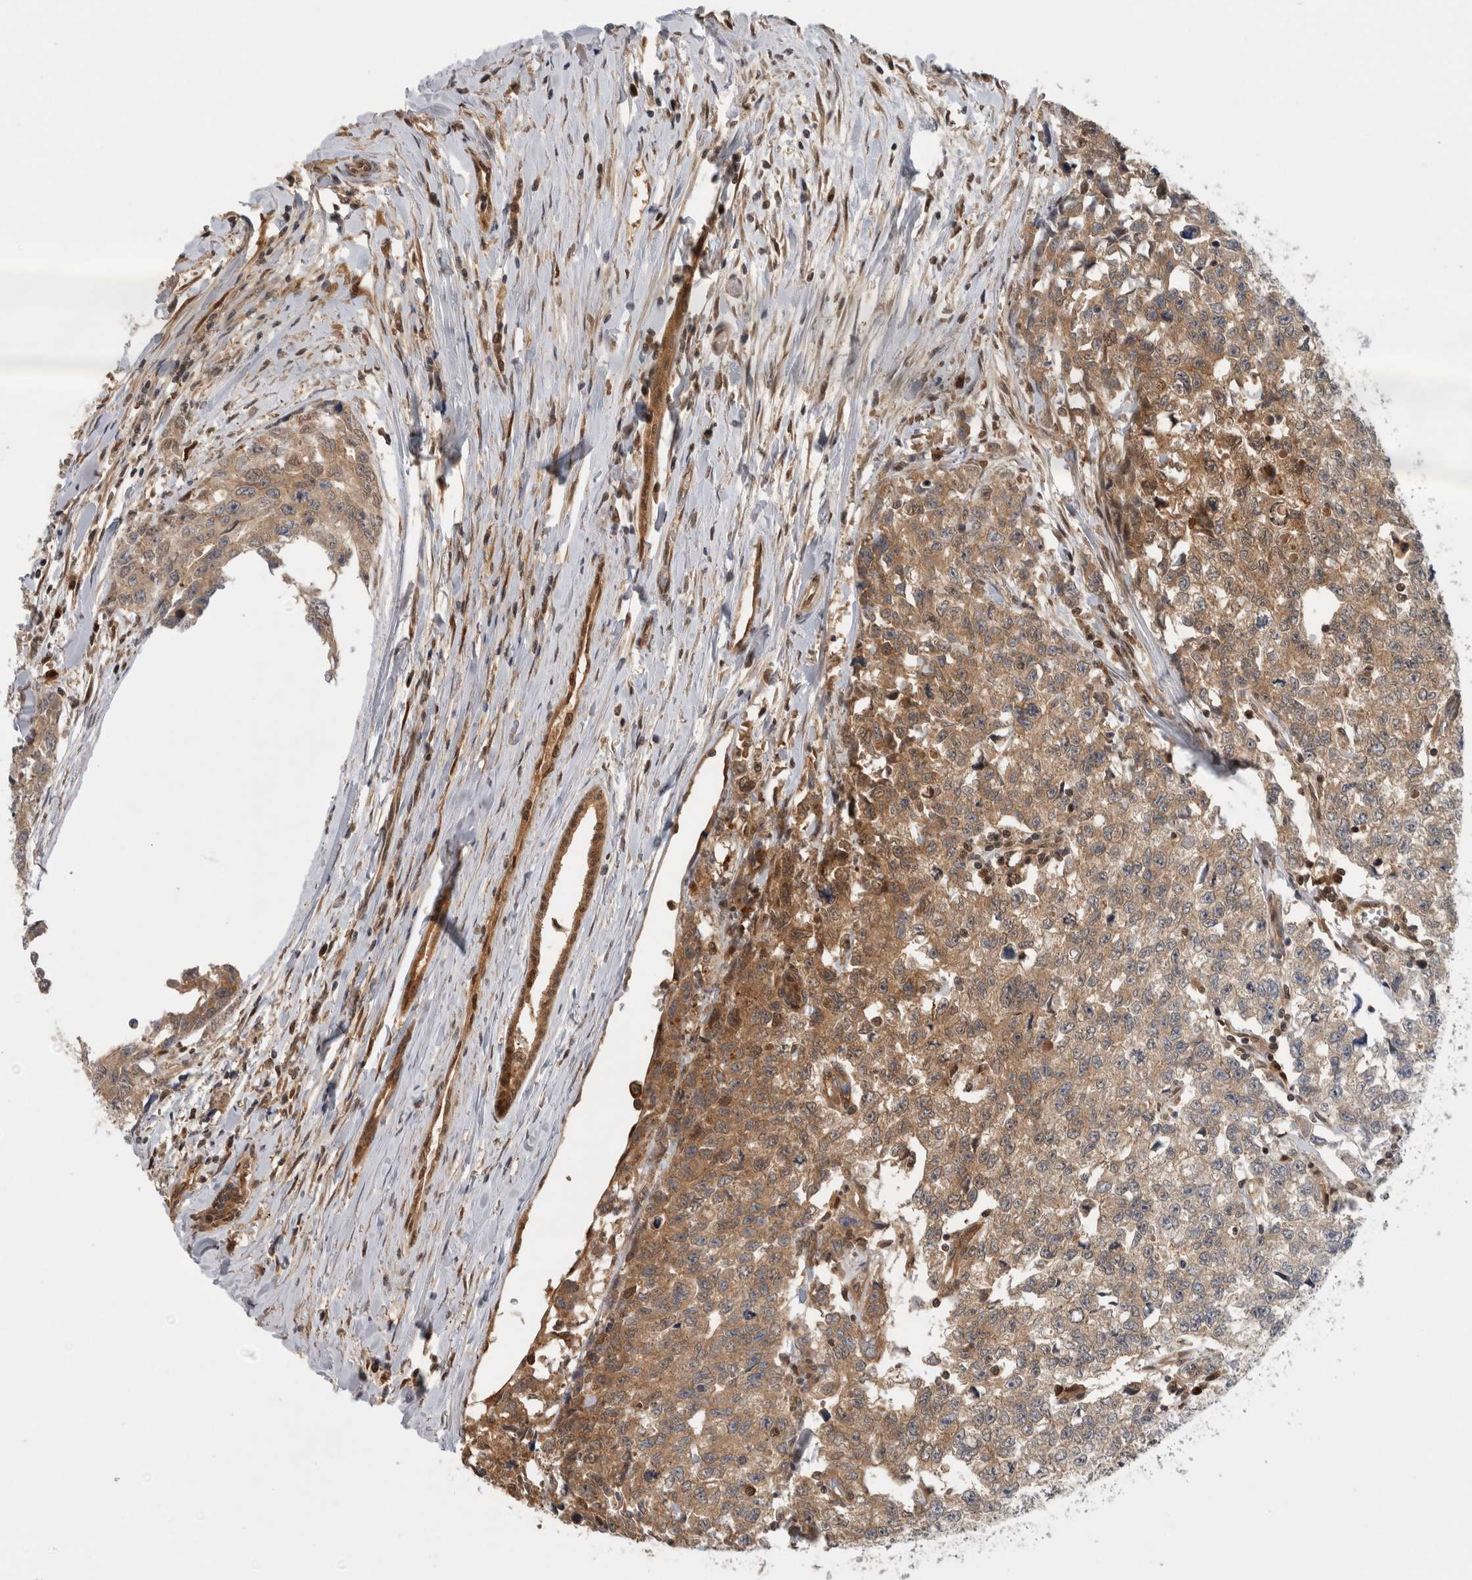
{"staining": {"intensity": "moderate", "quantity": ">75%", "location": "cytoplasmic/membranous"}, "tissue": "testis cancer", "cell_type": "Tumor cells", "image_type": "cancer", "snomed": [{"axis": "morphology", "description": "Carcinoma, Embryonal, NOS"}, {"axis": "topography", "description": "Testis"}], "caption": "Moderate cytoplasmic/membranous expression is present in approximately >75% of tumor cells in embryonal carcinoma (testis).", "gene": "ASTN2", "patient": {"sex": "male", "age": 28}}